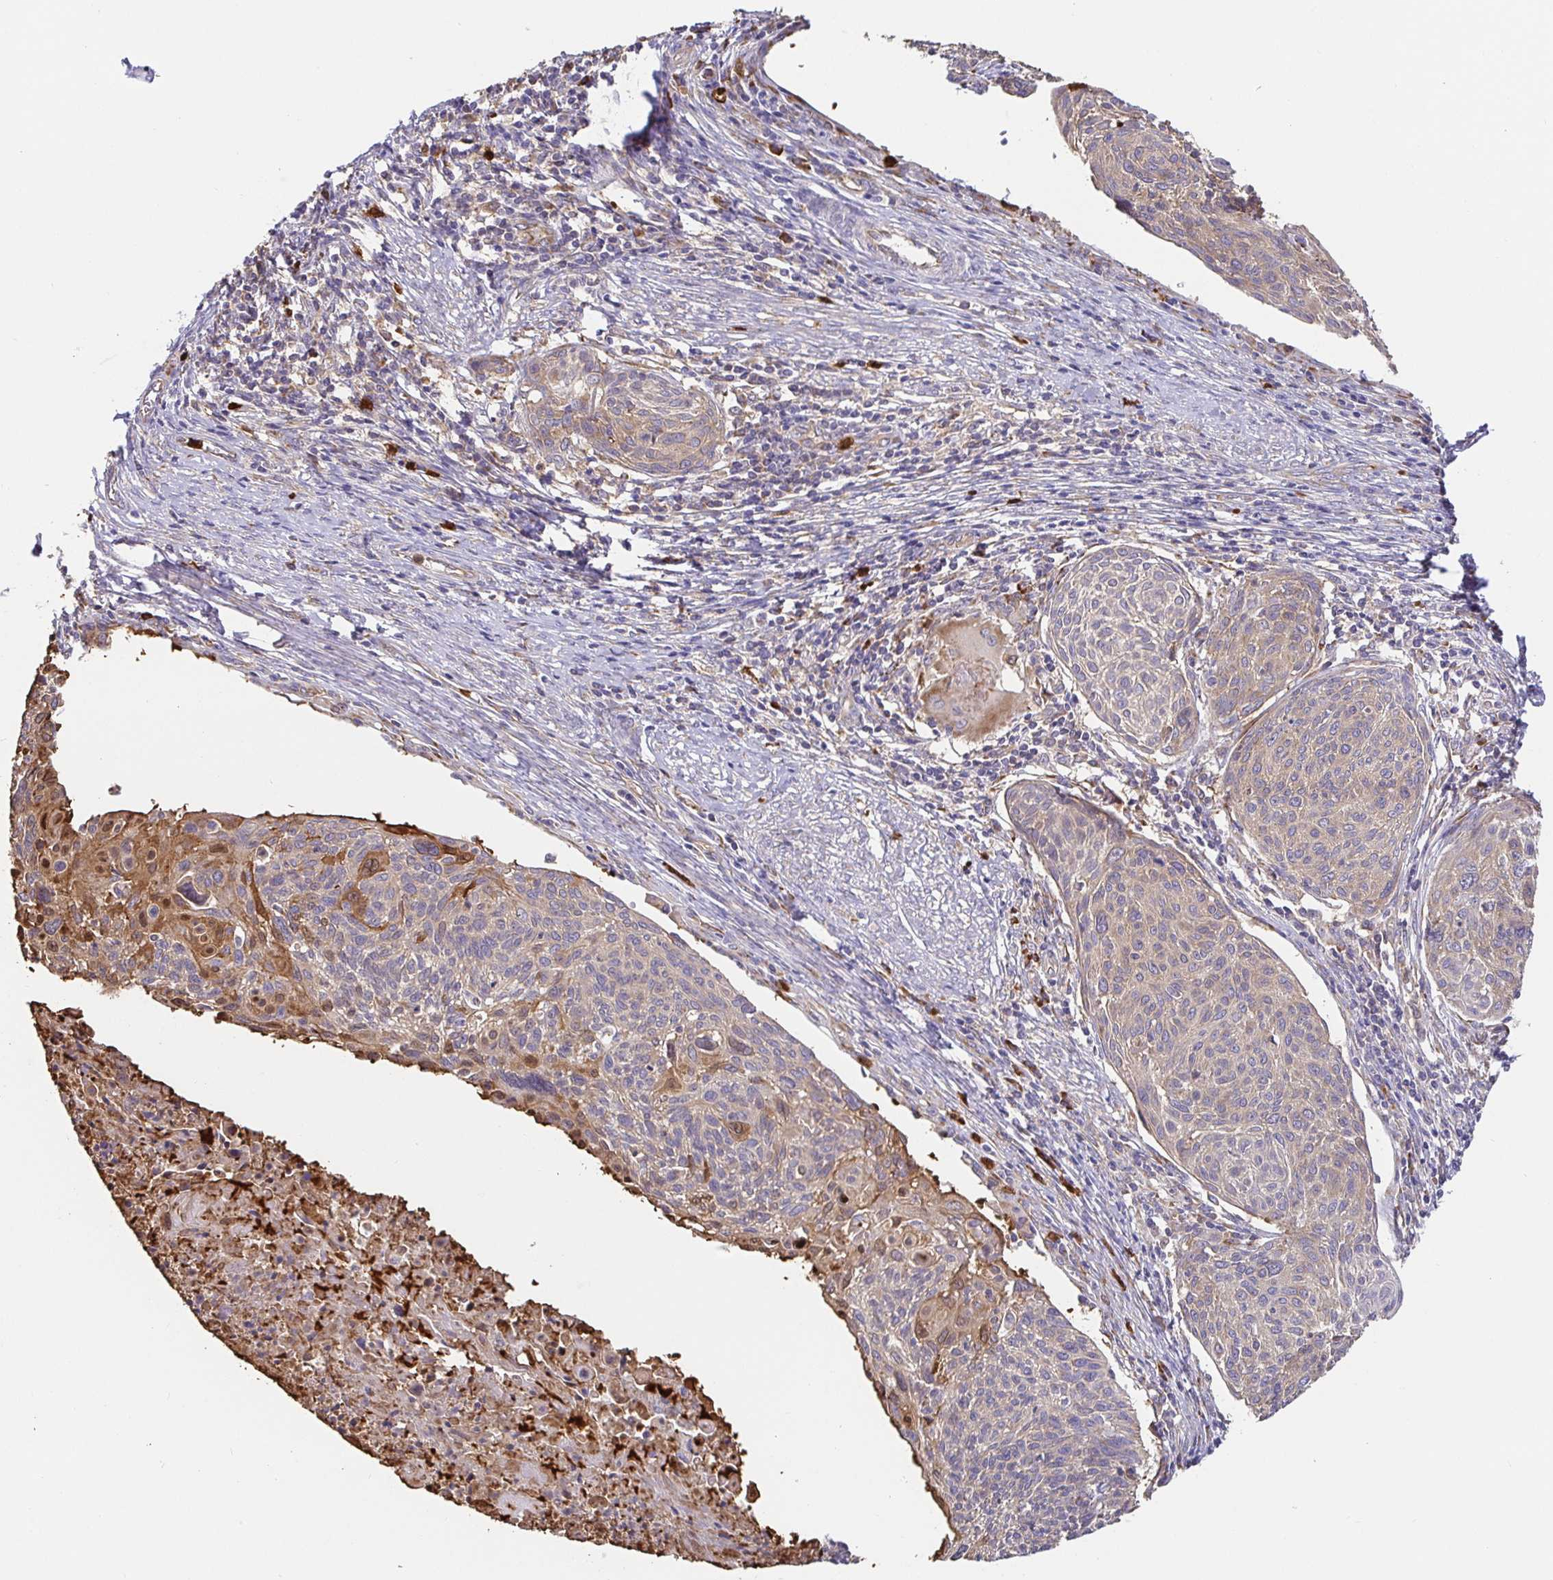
{"staining": {"intensity": "weak", "quantity": "25%-75%", "location": "cytoplasmic/membranous"}, "tissue": "cervical cancer", "cell_type": "Tumor cells", "image_type": "cancer", "snomed": [{"axis": "morphology", "description": "Squamous cell carcinoma, NOS"}, {"axis": "topography", "description": "Cervix"}], "caption": "A photomicrograph of human cervical squamous cell carcinoma stained for a protein demonstrates weak cytoplasmic/membranous brown staining in tumor cells. Immunohistochemistry (ihc) stains the protein in brown and the nuclei are stained blue.", "gene": "PDPK1", "patient": {"sex": "female", "age": 49}}